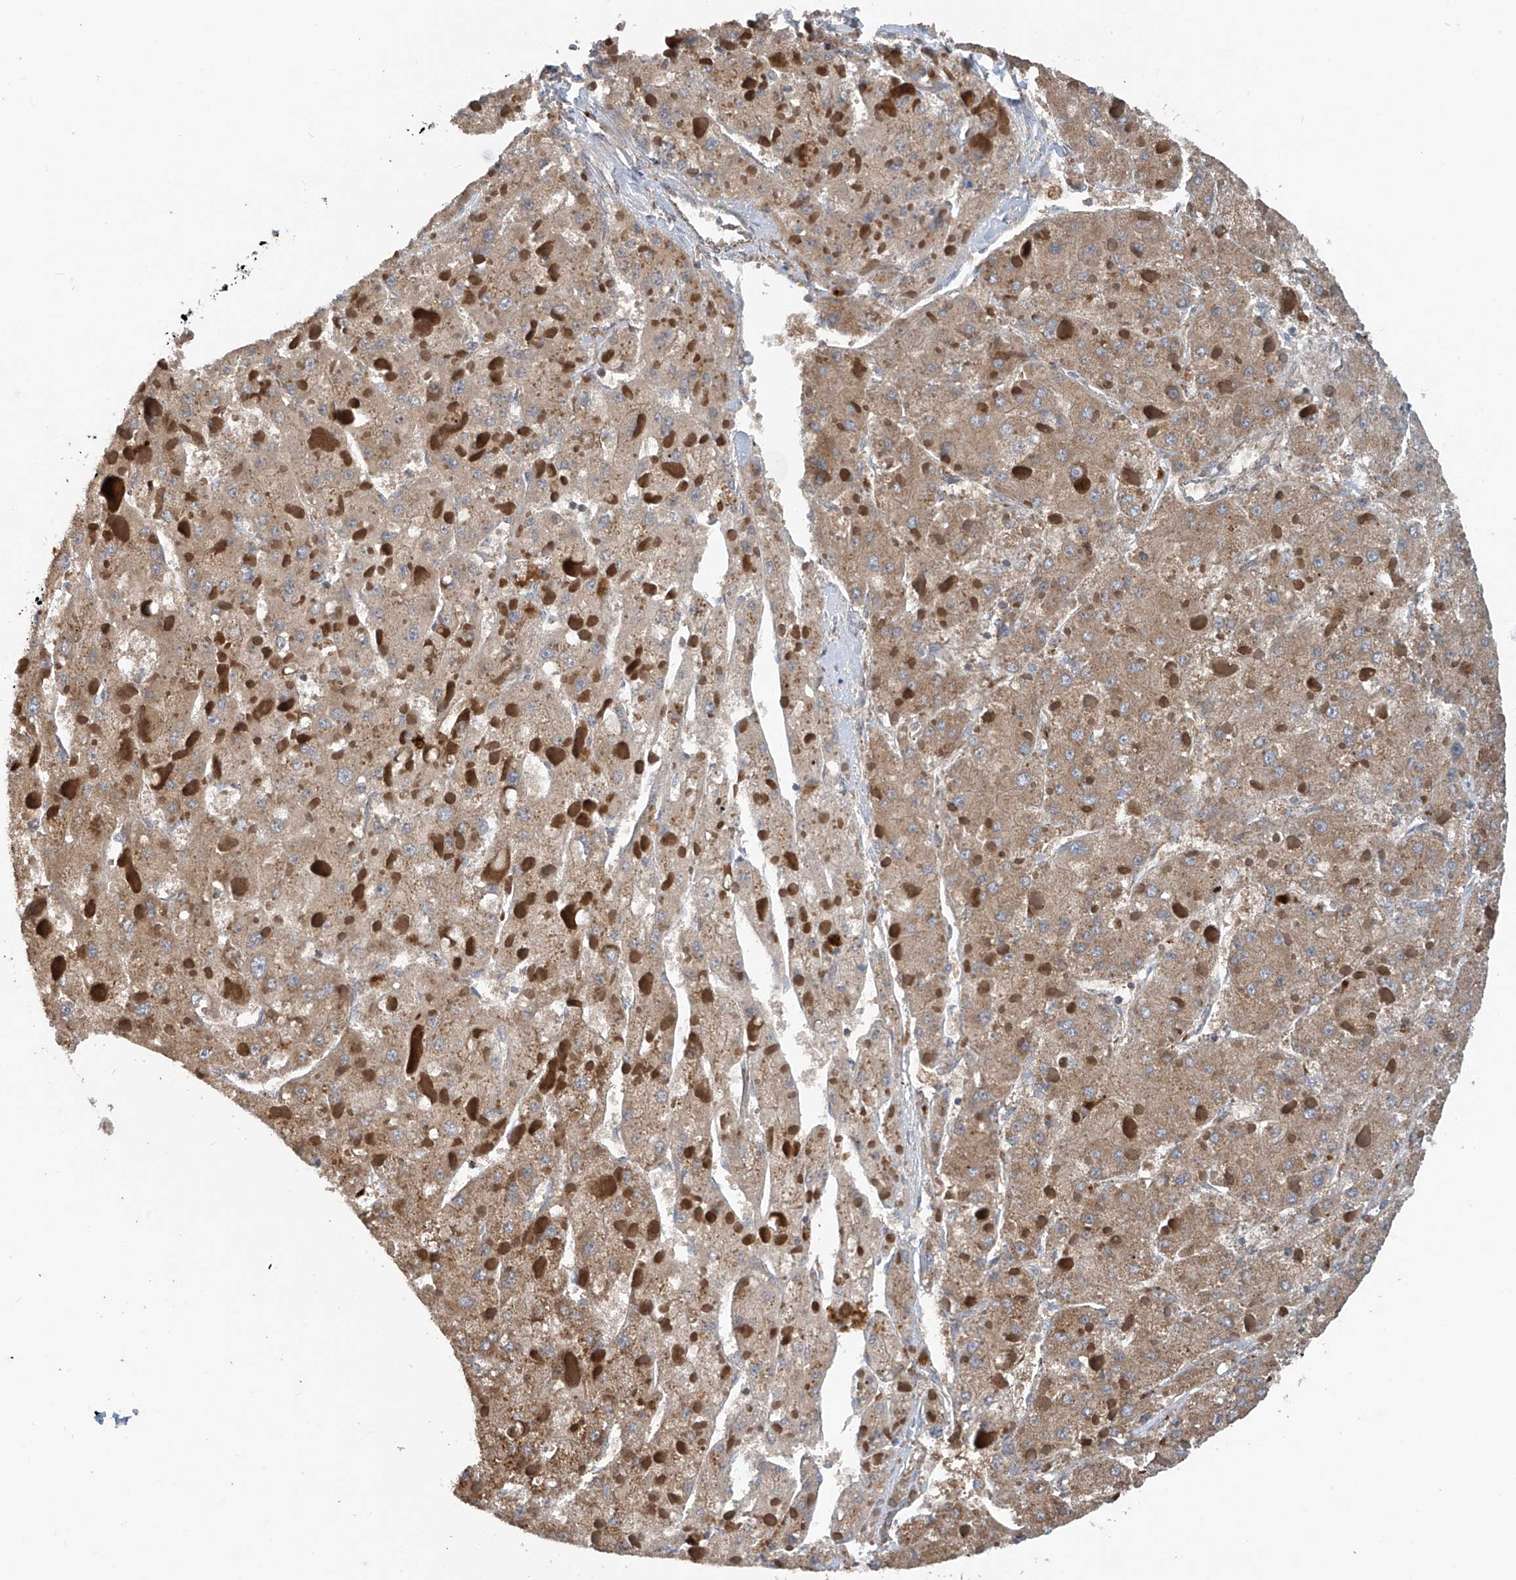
{"staining": {"intensity": "moderate", "quantity": ">75%", "location": "cytoplasmic/membranous"}, "tissue": "liver cancer", "cell_type": "Tumor cells", "image_type": "cancer", "snomed": [{"axis": "morphology", "description": "Carcinoma, Hepatocellular, NOS"}, {"axis": "topography", "description": "Liver"}], "caption": "An immunohistochemistry (IHC) histopathology image of neoplastic tissue is shown. Protein staining in brown shows moderate cytoplasmic/membranous positivity in liver cancer within tumor cells.", "gene": "COMMD1", "patient": {"sex": "female", "age": 73}}